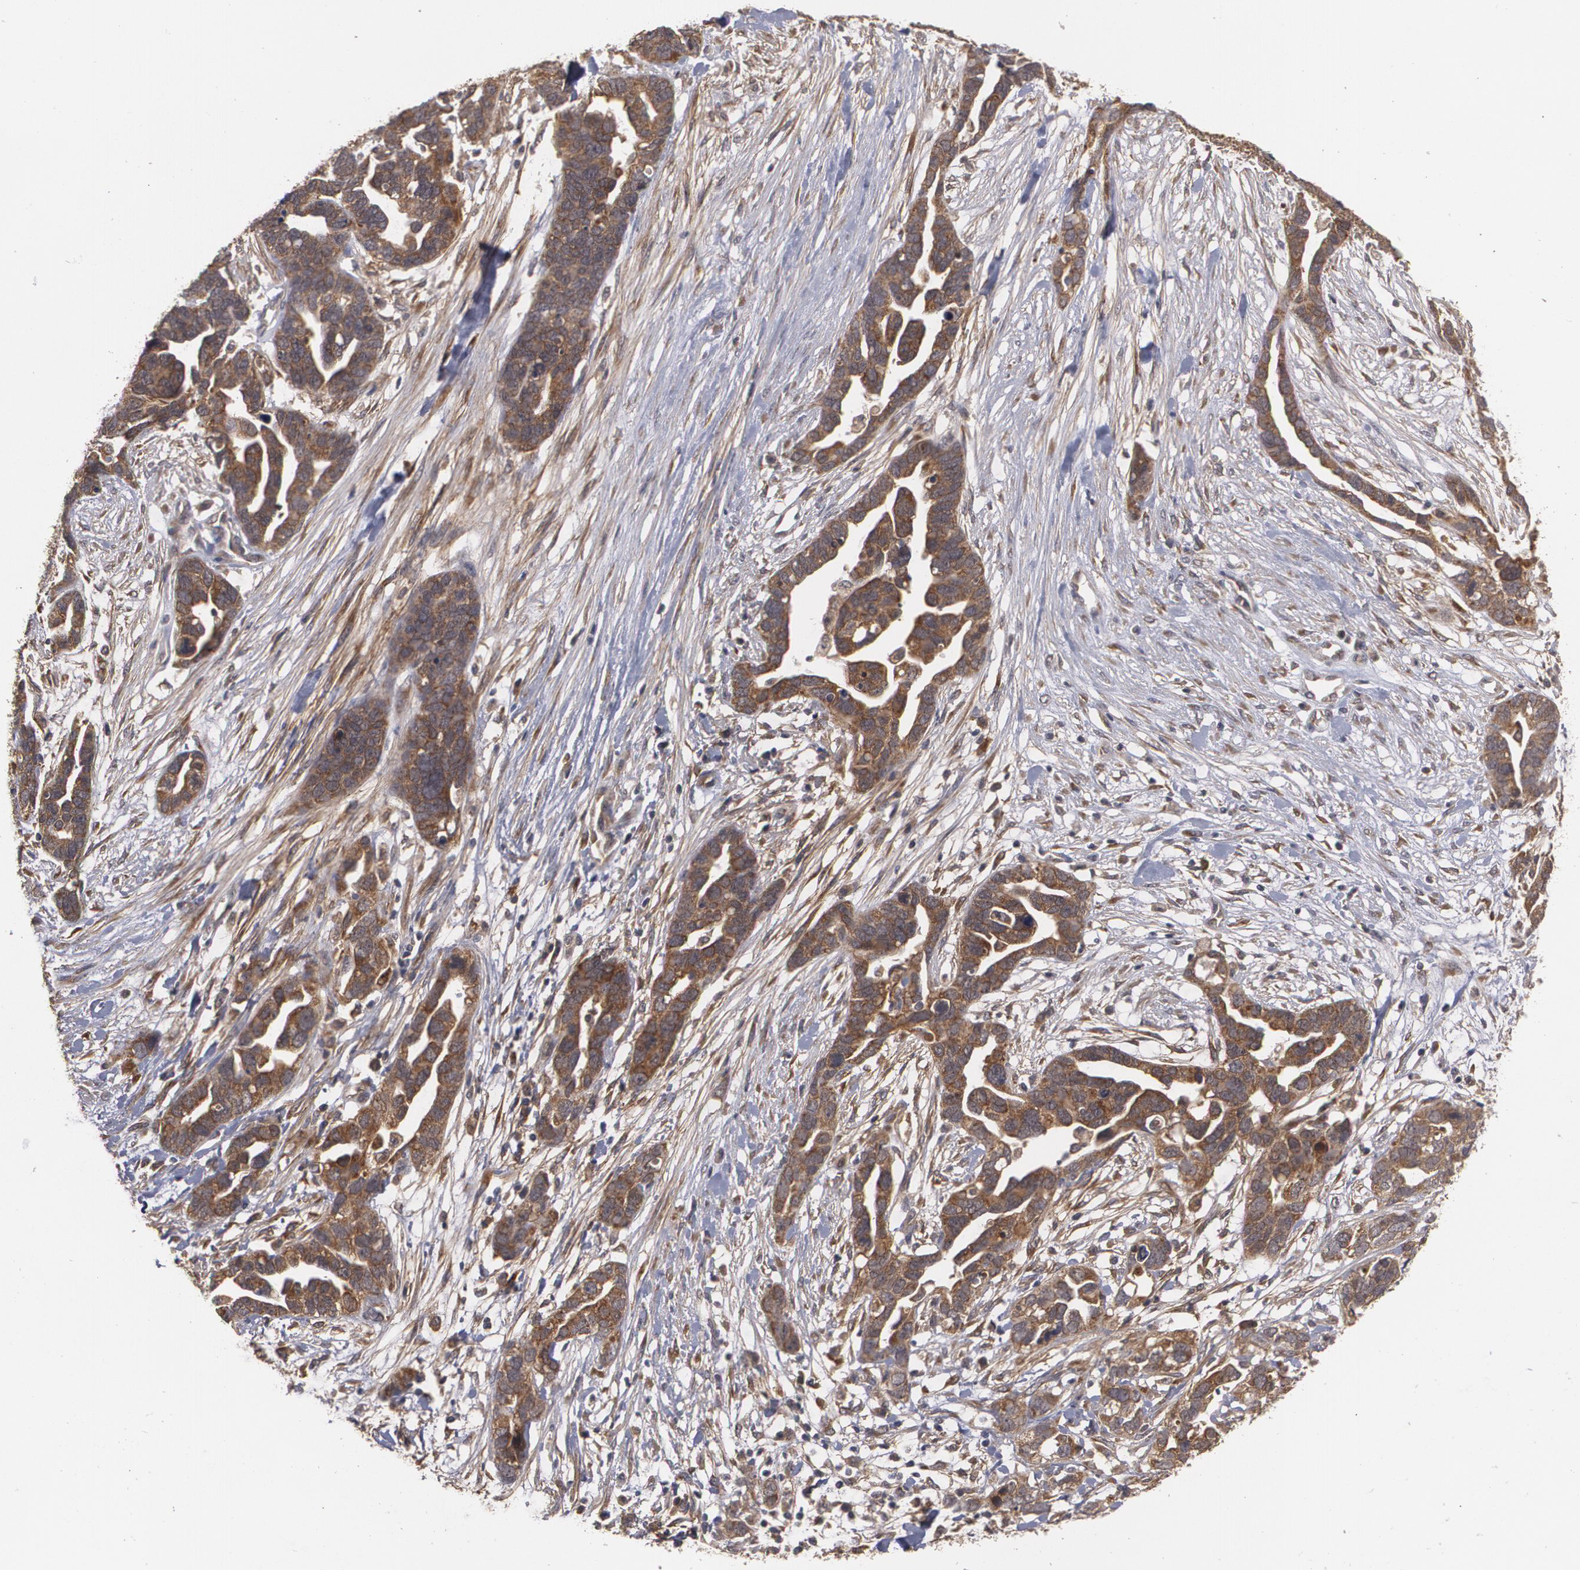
{"staining": {"intensity": "moderate", "quantity": ">75%", "location": "cytoplasmic/membranous"}, "tissue": "ovarian cancer", "cell_type": "Tumor cells", "image_type": "cancer", "snomed": [{"axis": "morphology", "description": "Cystadenocarcinoma, serous, NOS"}, {"axis": "topography", "description": "Ovary"}], "caption": "Approximately >75% of tumor cells in human ovarian cancer reveal moderate cytoplasmic/membranous protein expression as visualized by brown immunohistochemical staining.", "gene": "BMP6", "patient": {"sex": "female", "age": 54}}